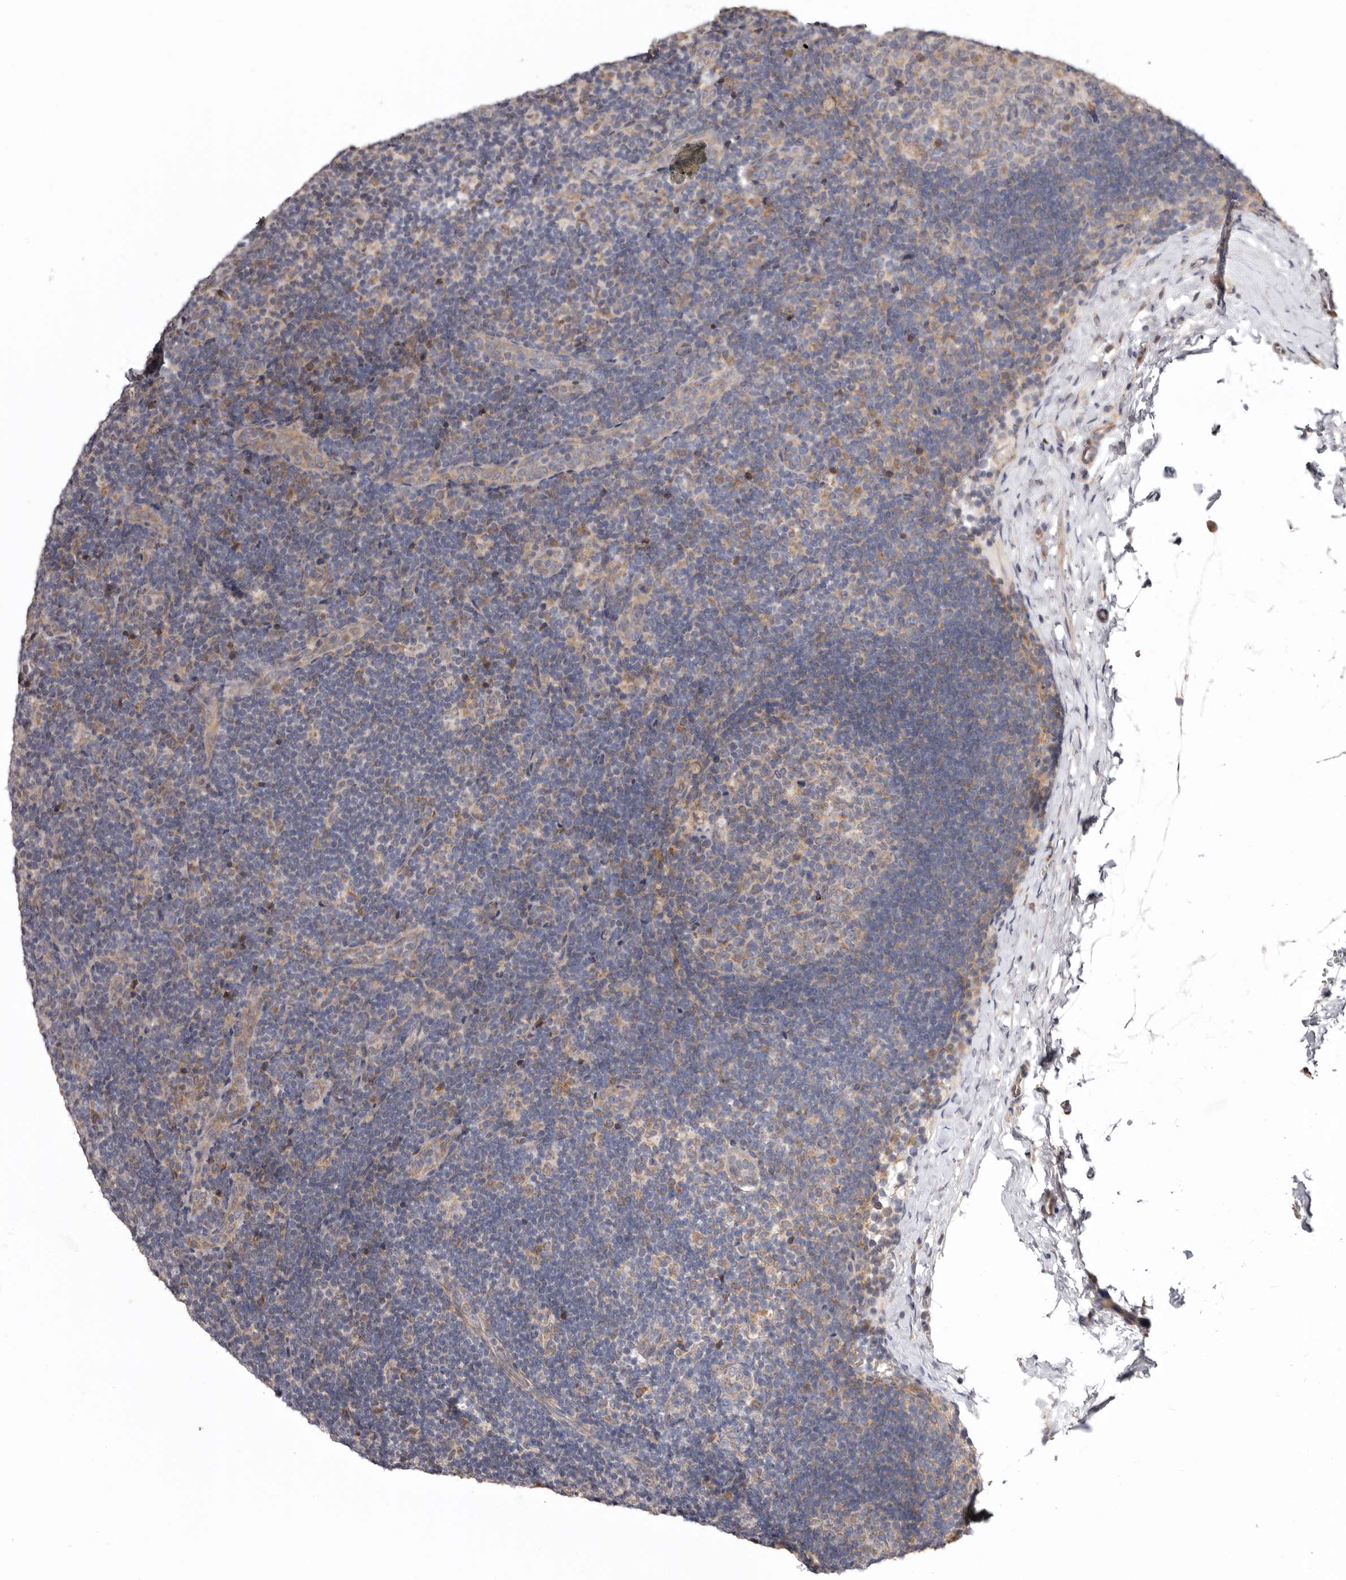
{"staining": {"intensity": "moderate", "quantity": "<25%", "location": "cytoplasmic/membranous"}, "tissue": "lymph node", "cell_type": "Germinal center cells", "image_type": "normal", "snomed": [{"axis": "morphology", "description": "Normal tissue, NOS"}, {"axis": "topography", "description": "Lymph node"}], "caption": "A low amount of moderate cytoplasmic/membranous staining is present in about <25% of germinal center cells in unremarkable lymph node. The staining was performed using DAB, with brown indicating positive protein expression. Nuclei are stained blue with hematoxylin.", "gene": "TMUB1", "patient": {"sex": "female", "age": 22}}